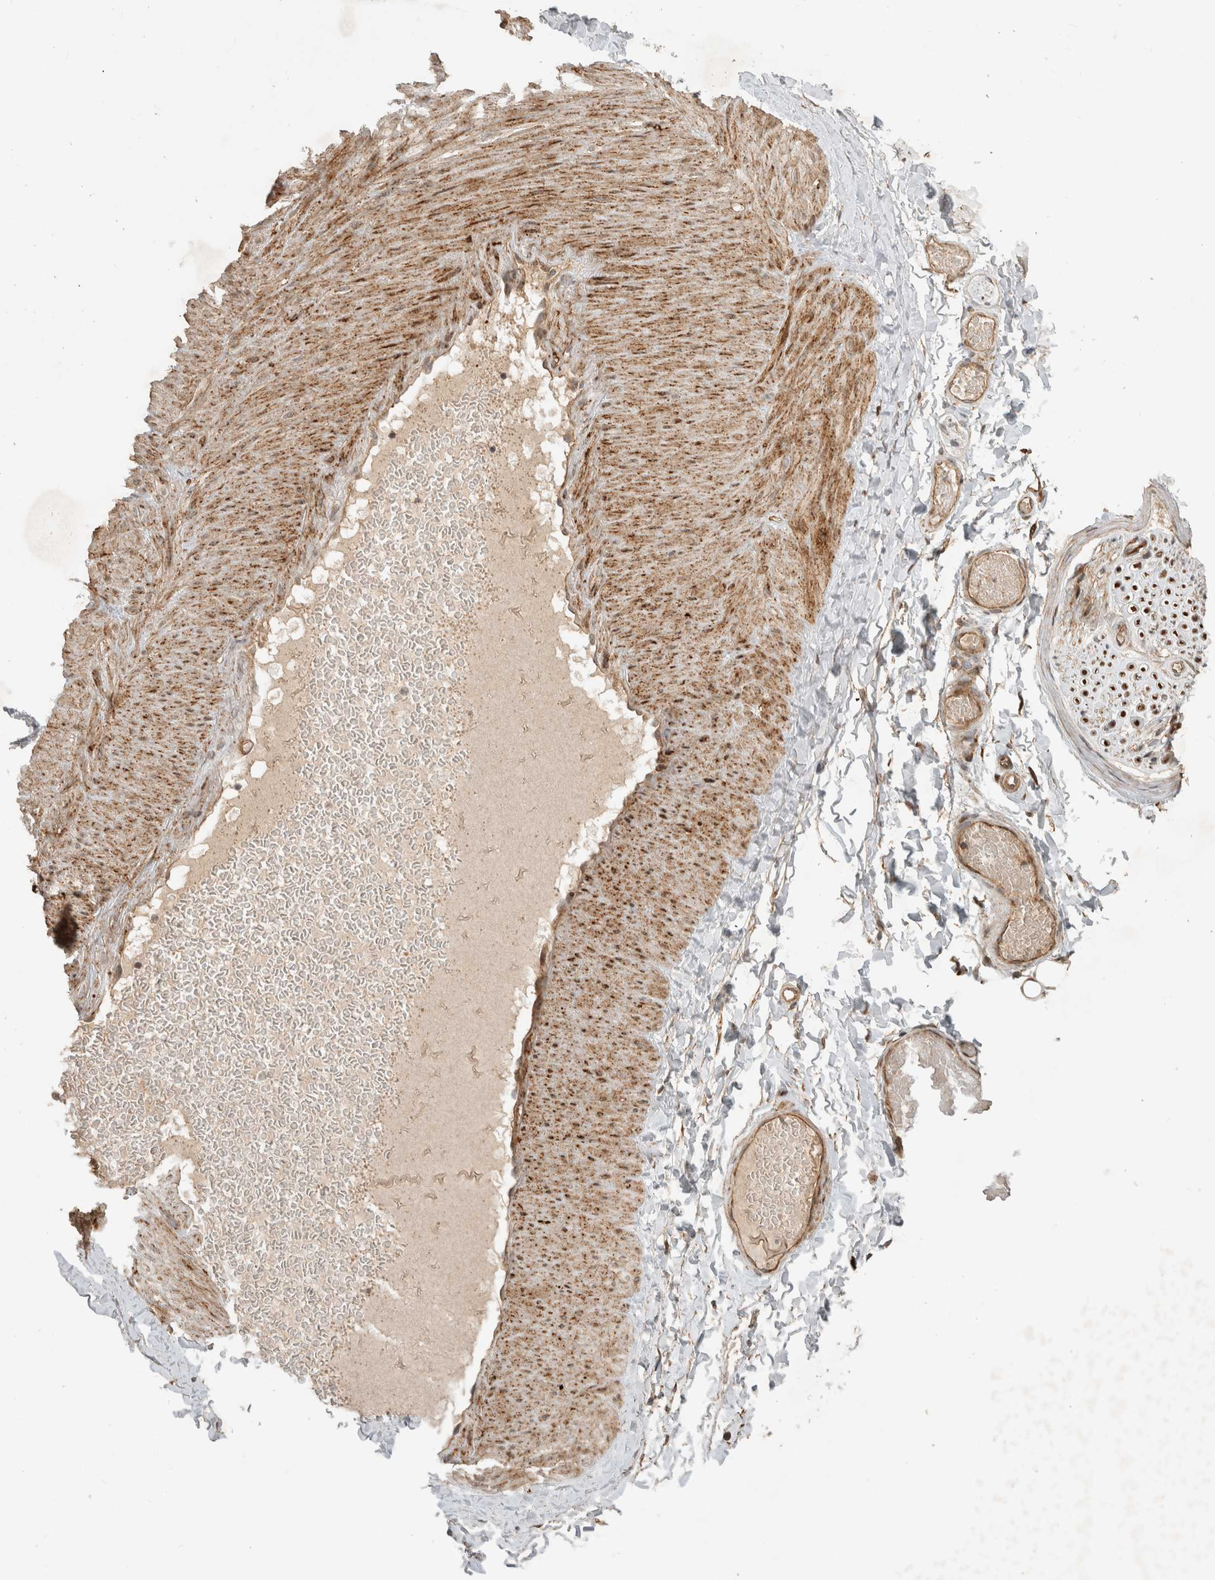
{"staining": {"intensity": "weak", "quantity": ">75%", "location": "cytoplasmic/membranous"}, "tissue": "adipose tissue", "cell_type": "Adipocytes", "image_type": "normal", "snomed": [{"axis": "morphology", "description": "Normal tissue, NOS"}, {"axis": "topography", "description": "Adipose tissue"}, {"axis": "topography", "description": "Vascular tissue"}, {"axis": "topography", "description": "Peripheral nerve tissue"}], "caption": "A high-resolution histopathology image shows immunohistochemistry staining of unremarkable adipose tissue, which shows weak cytoplasmic/membranous staining in about >75% of adipocytes. Nuclei are stained in blue.", "gene": "INSRR", "patient": {"sex": "male", "age": 25}}